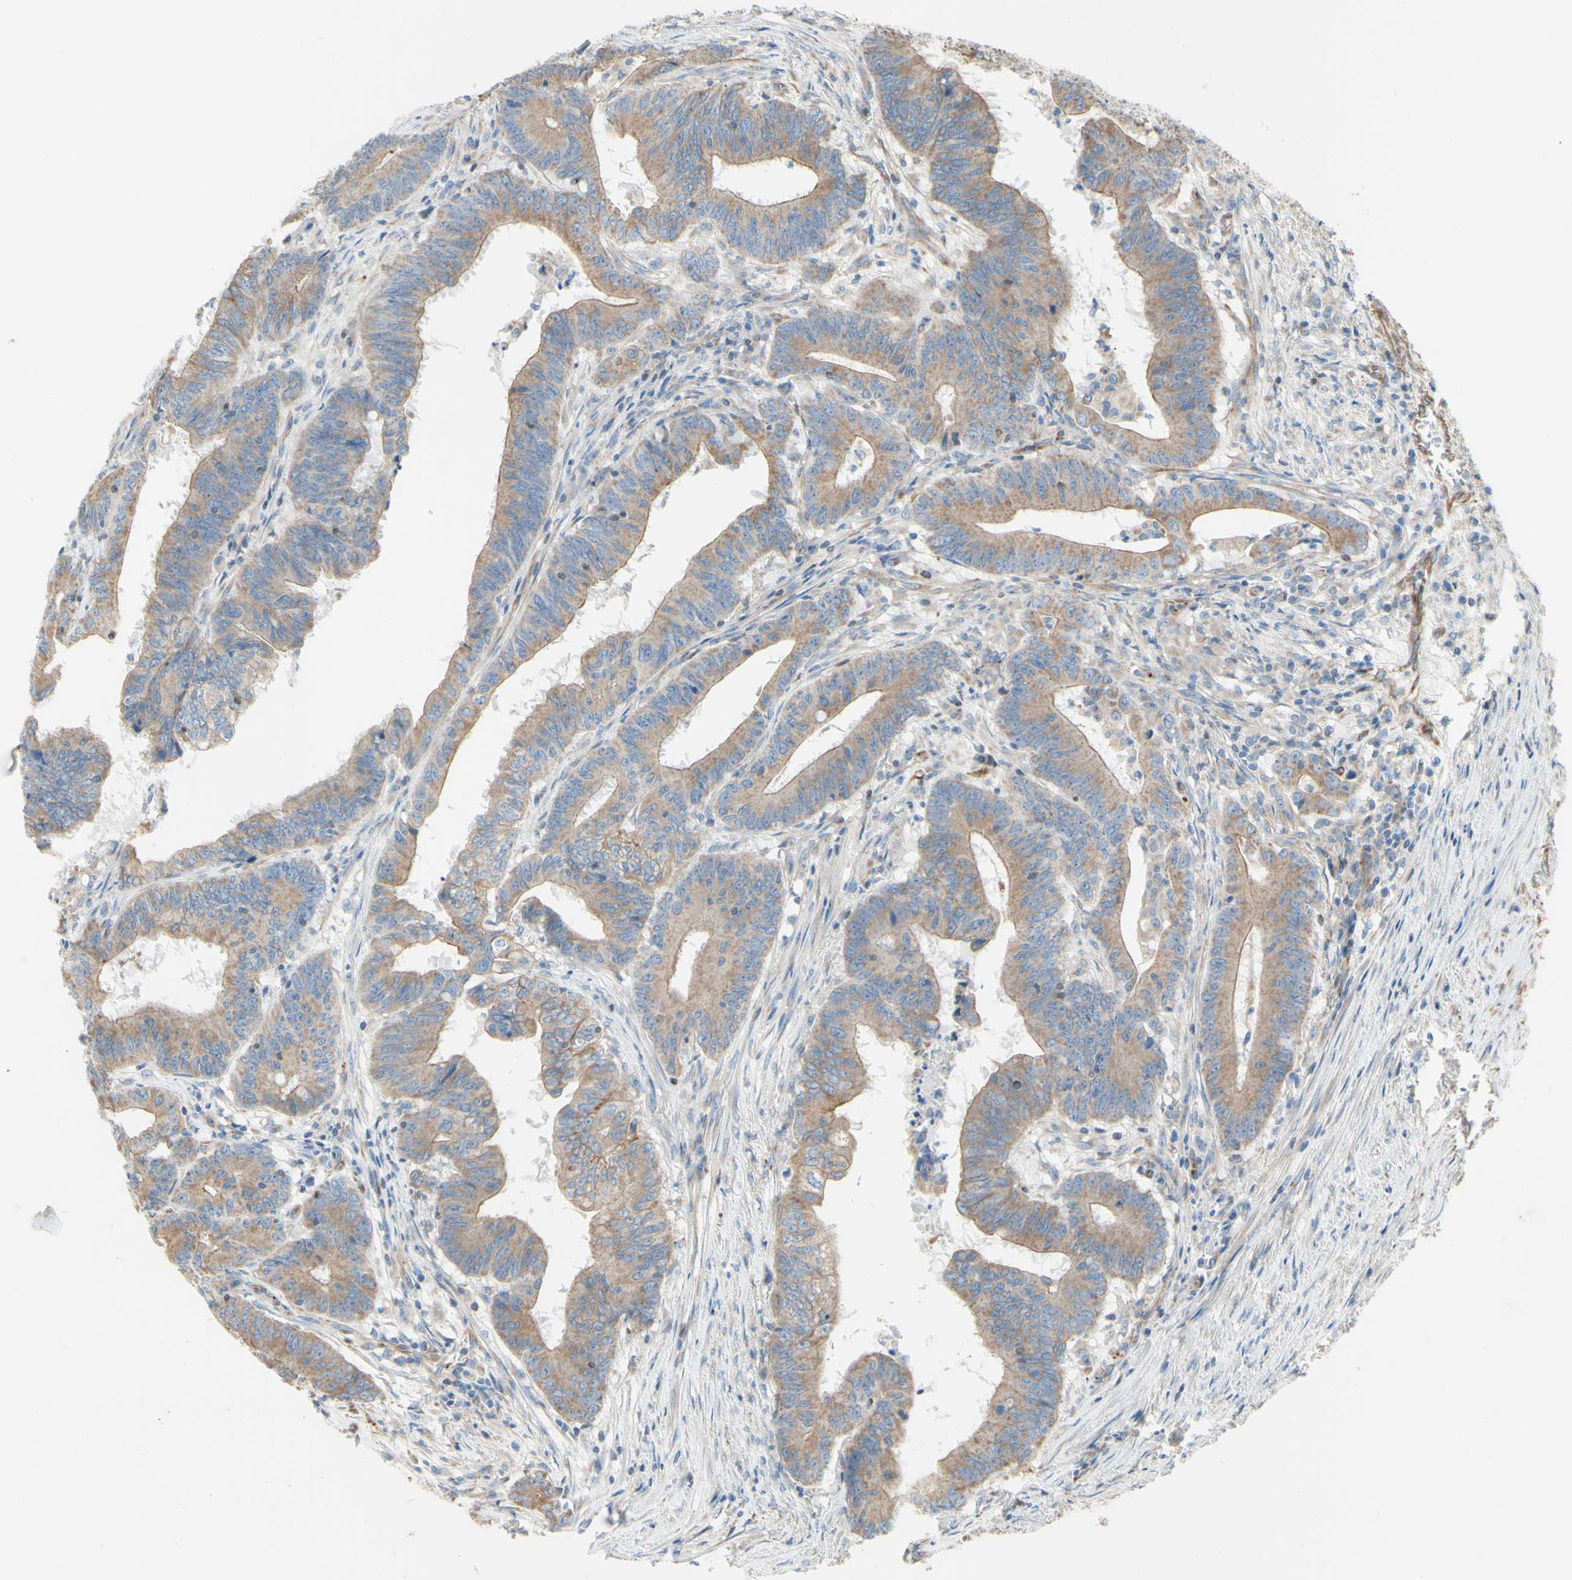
{"staining": {"intensity": "weak", "quantity": ">75%", "location": "cytoplasmic/membranous"}, "tissue": "colorectal cancer", "cell_type": "Tumor cells", "image_type": "cancer", "snomed": [{"axis": "morphology", "description": "Adenocarcinoma, NOS"}, {"axis": "topography", "description": "Colon"}], "caption": "Colorectal adenocarcinoma stained with DAB immunohistochemistry displays low levels of weak cytoplasmic/membranous positivity in approximately >75% of tumor cells. The staining was performed using DAB (3,3'-diaminobenzidine), with brown indicating positive protein expression. Nuclei are stained blue with hematoxylin.", "gene": "ENDOD1", "patient": {"sex": "male", "age": 45}}